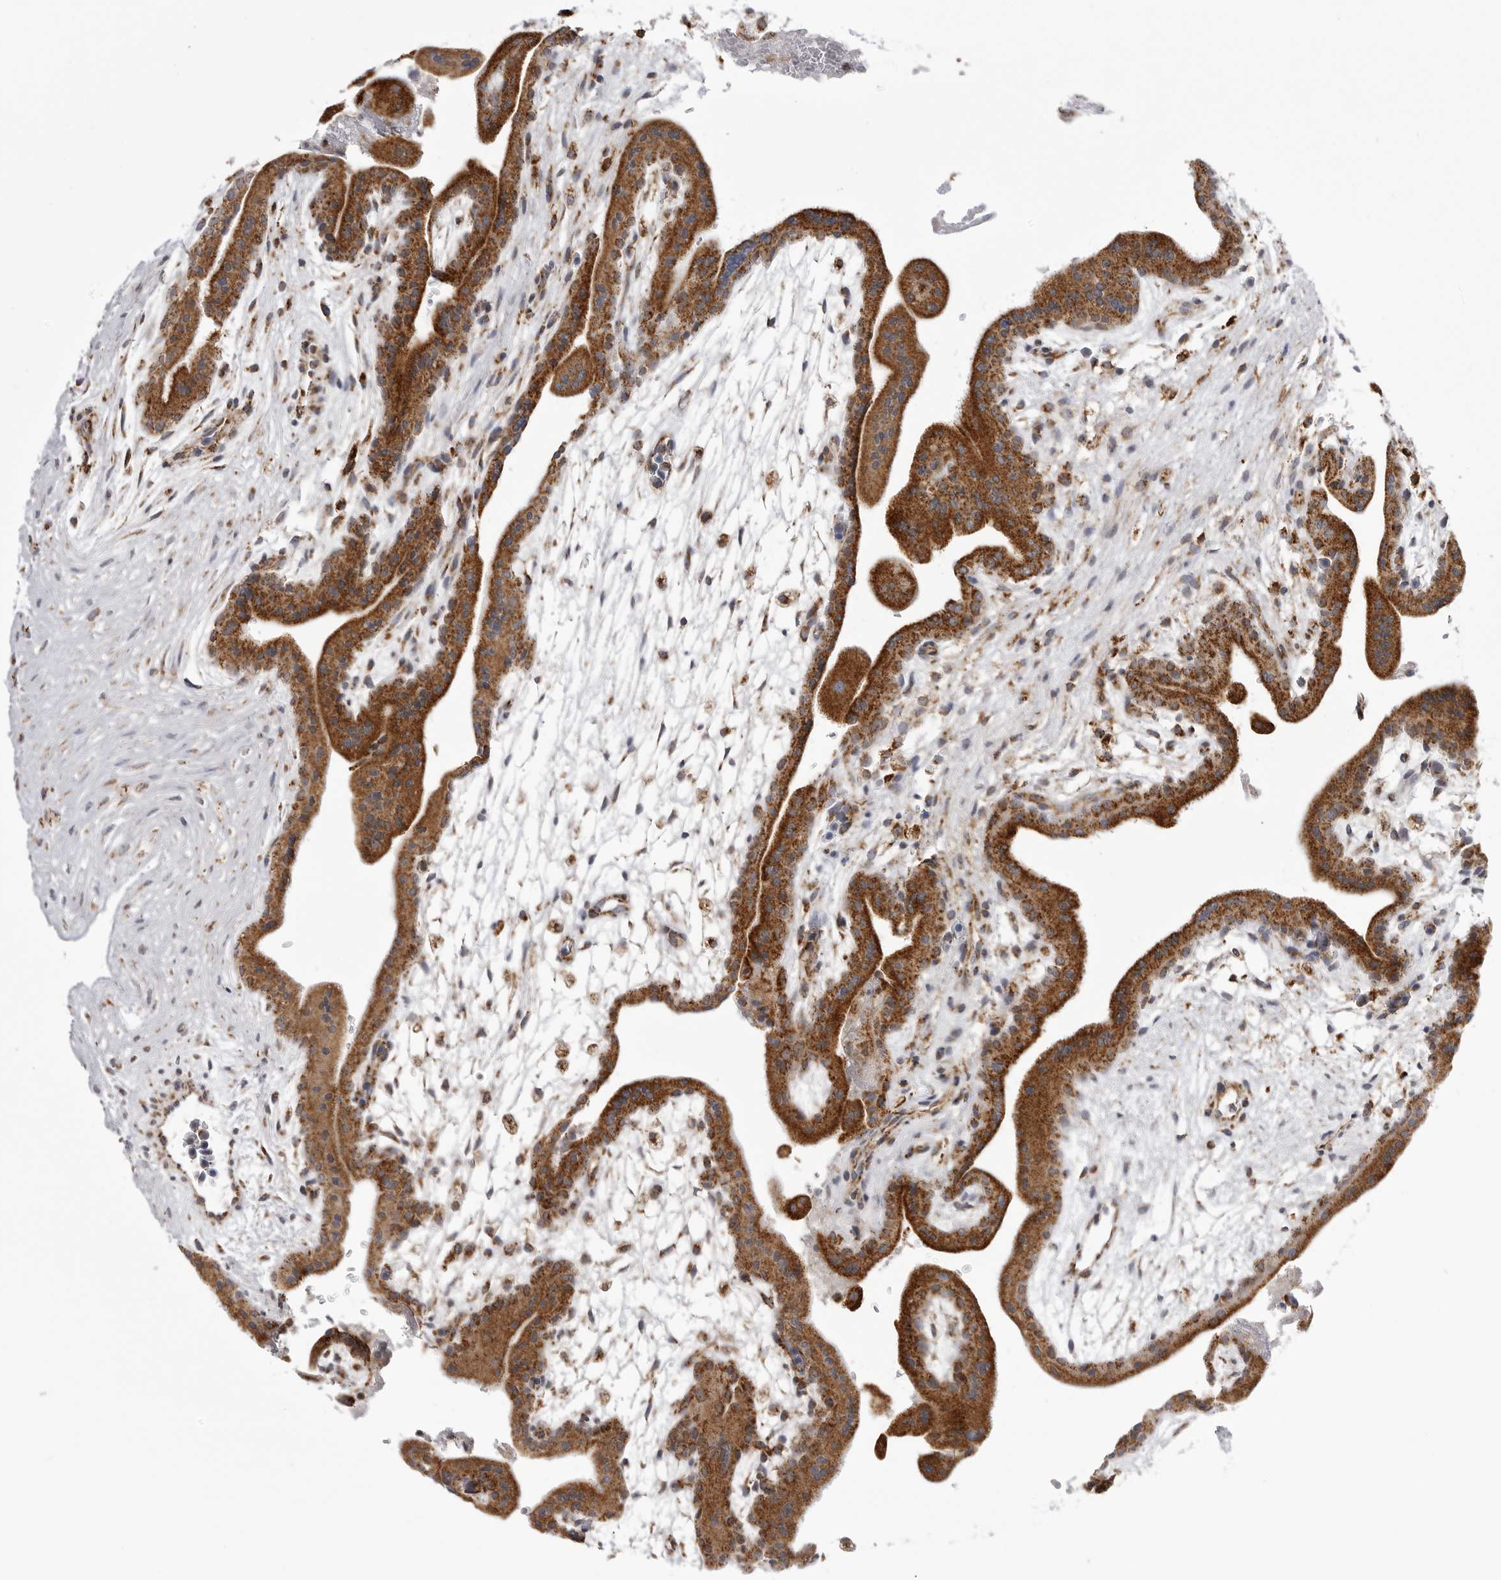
{"staining": {"intensity": "strong", "quantity": ">75%", "location": "cytoplasmic/membranous"}, "tissue": "placenta", "cell_type": "Trophoblastic cells", "image_type": "normal", "snomed": [{"axis": "morphology", "description": "Normal tissue, NOS"}, {"axis": "topography", "description": "Placenta"}], "caption": "Immunohistochemistry of unremarkable placenta shows high levels of strong cytoplasmic/membranous expression in approximately >75% of trophoblastic cells.", "gene": "TUFM", "patient": {"sex": "female", "age": 35}}